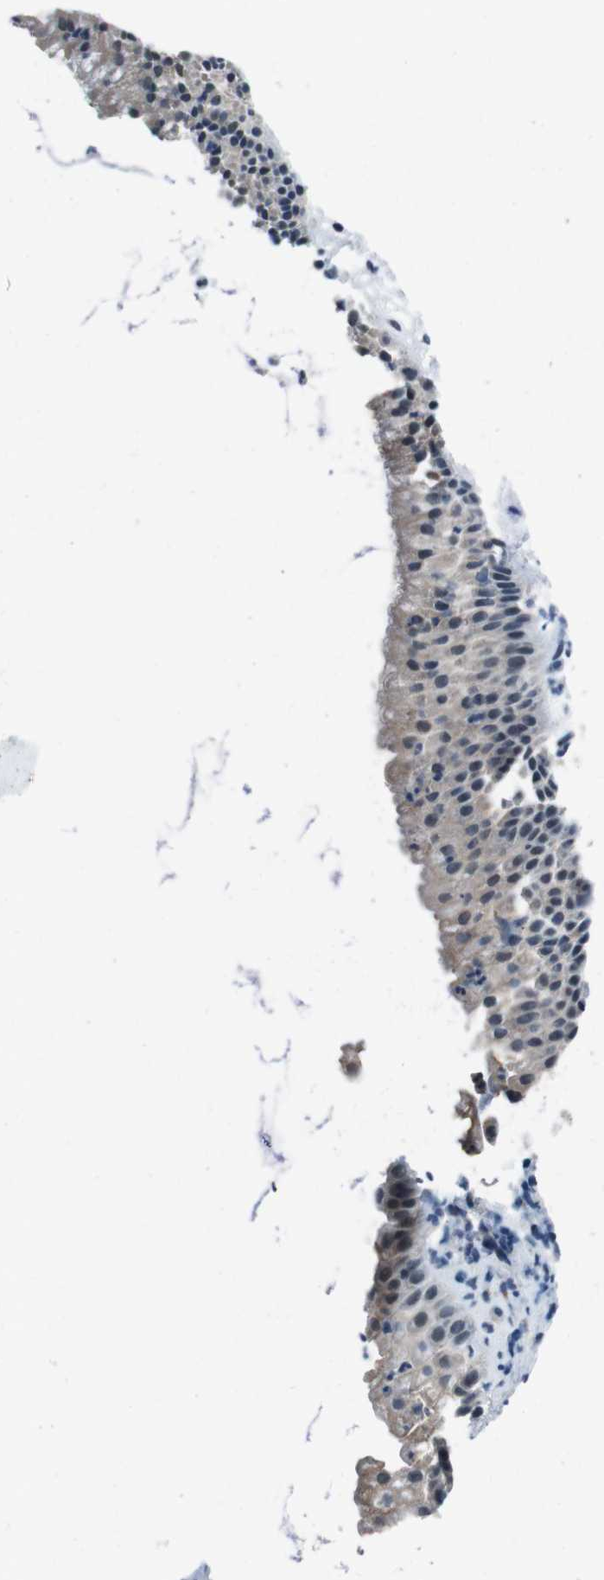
{"staining": {"intensity": "weak", "quantity": "<25%", "location": "cytoplasmic/membranous,nuclear"}, "tissue": "nasopharynx", "cell_type": "Respiratory epithelial cells", "image_type": "normal", "snomed": [{"axis": "morphology", "description": "Normal tissue, NOS"}, {"axis": "topography", "description": "Nasopharynx"}], "caption": "This is an IHC histopathology image of benign nasopharynx. There is no staining in respiratory epithelial cells.", "gene": "CDHR2", "patient": {"sex": "female", "age": 51}}